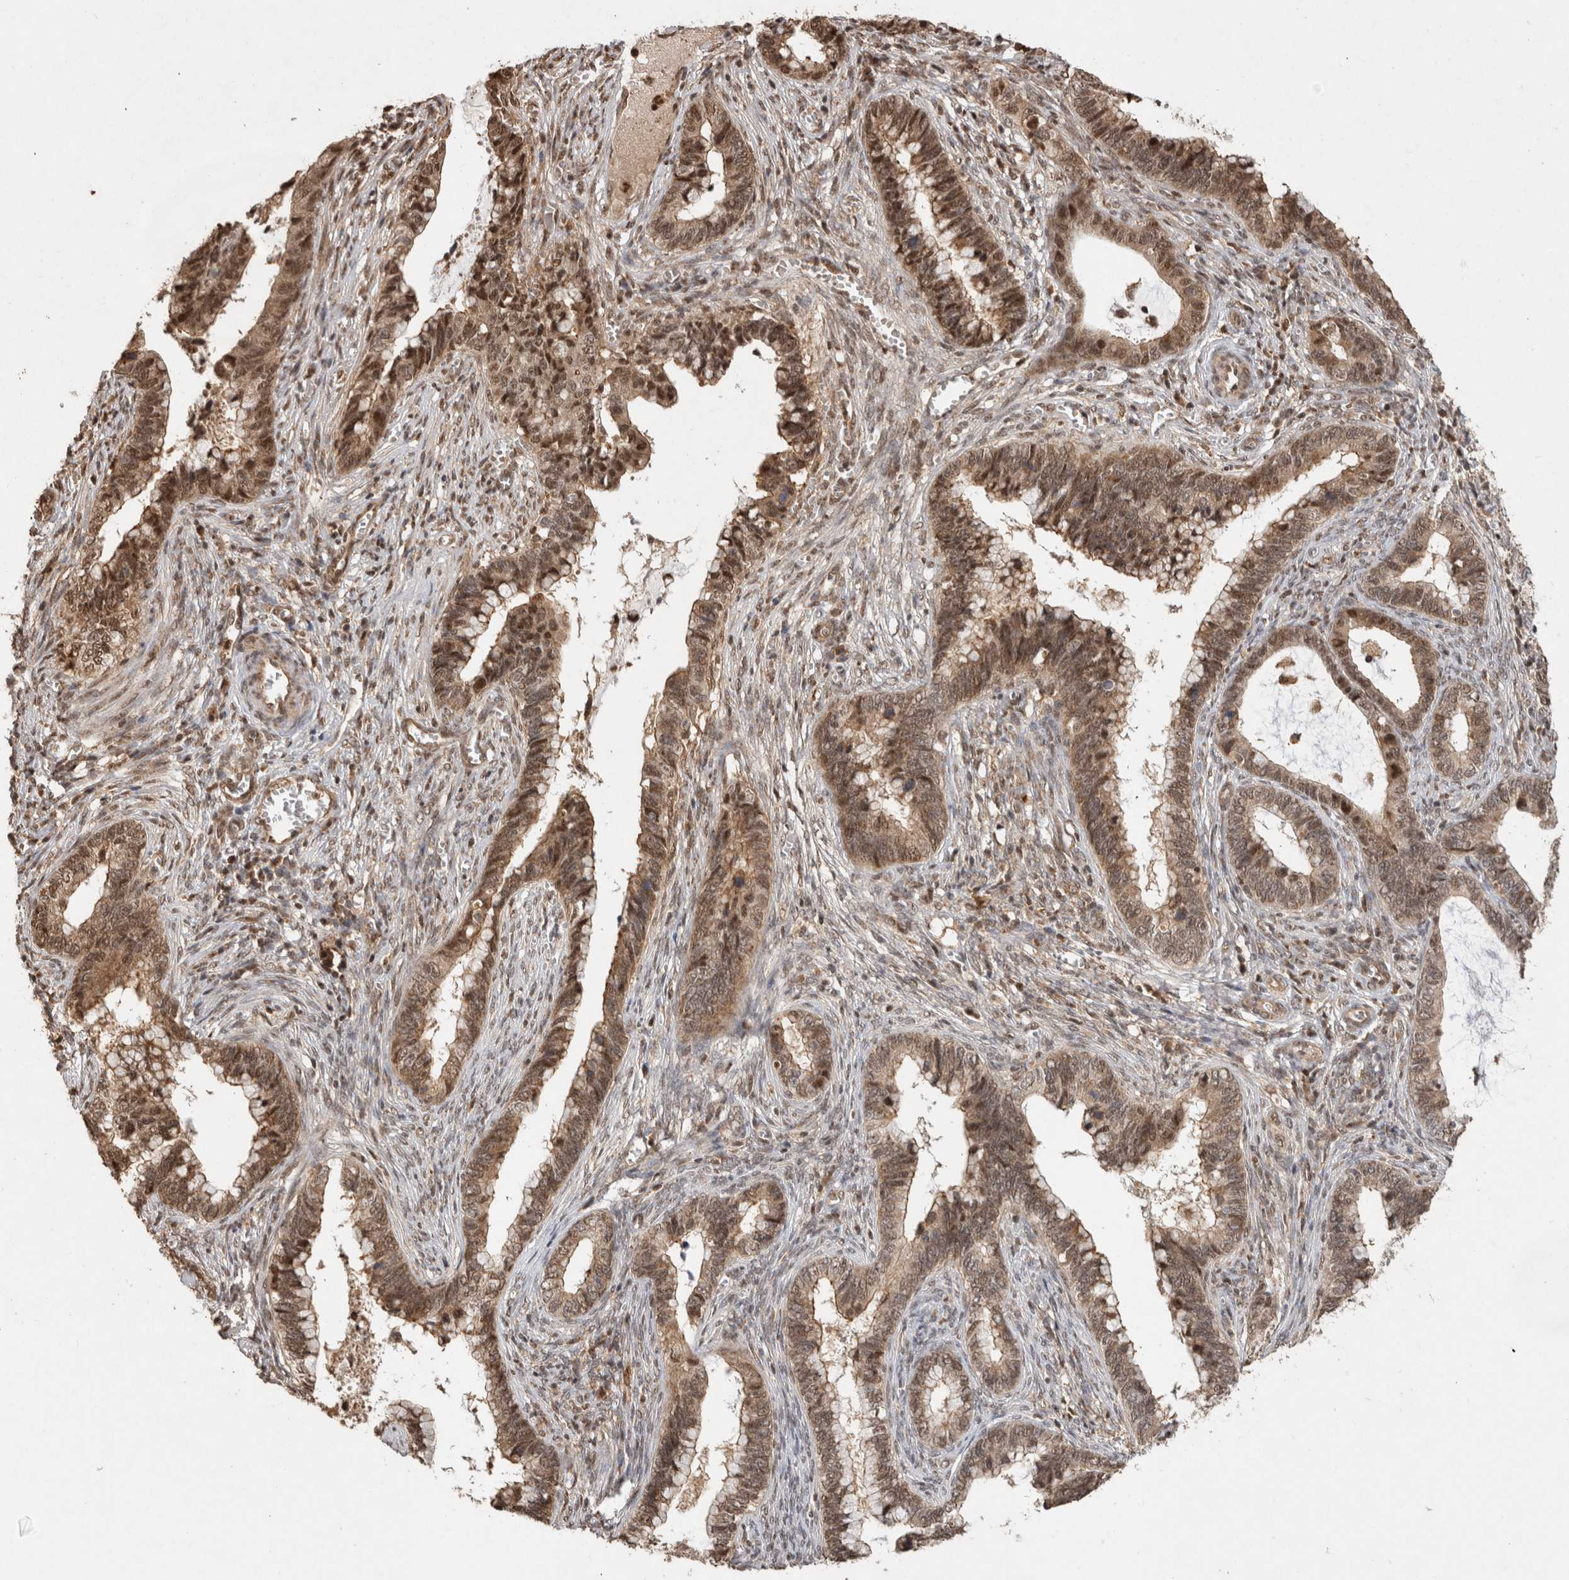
{"staining": {"intensity": "moderate", "quantity": ">75%", "location": "cytoplasmic/membranous,nuclear"}, "tissue": "cervical cancer", "cell_type": "Tumor cells", "image_type": "cancer", "snomed": [{"axis": "morphology", "description": "Adenocarcinoma, NOS"}, {"axis": "topography", "description": "Cervix"}], "caption": "IHC micrograph of cervical cancer (adenocarcinoma) stained for a protein (brown), which displays medium levels of moderate cytoplasmic/membranous and nuclear positivity in approximately >75% of tumor cells.", "gene": "KEAP1", "patient": {"sex": "female", "age": 44}}